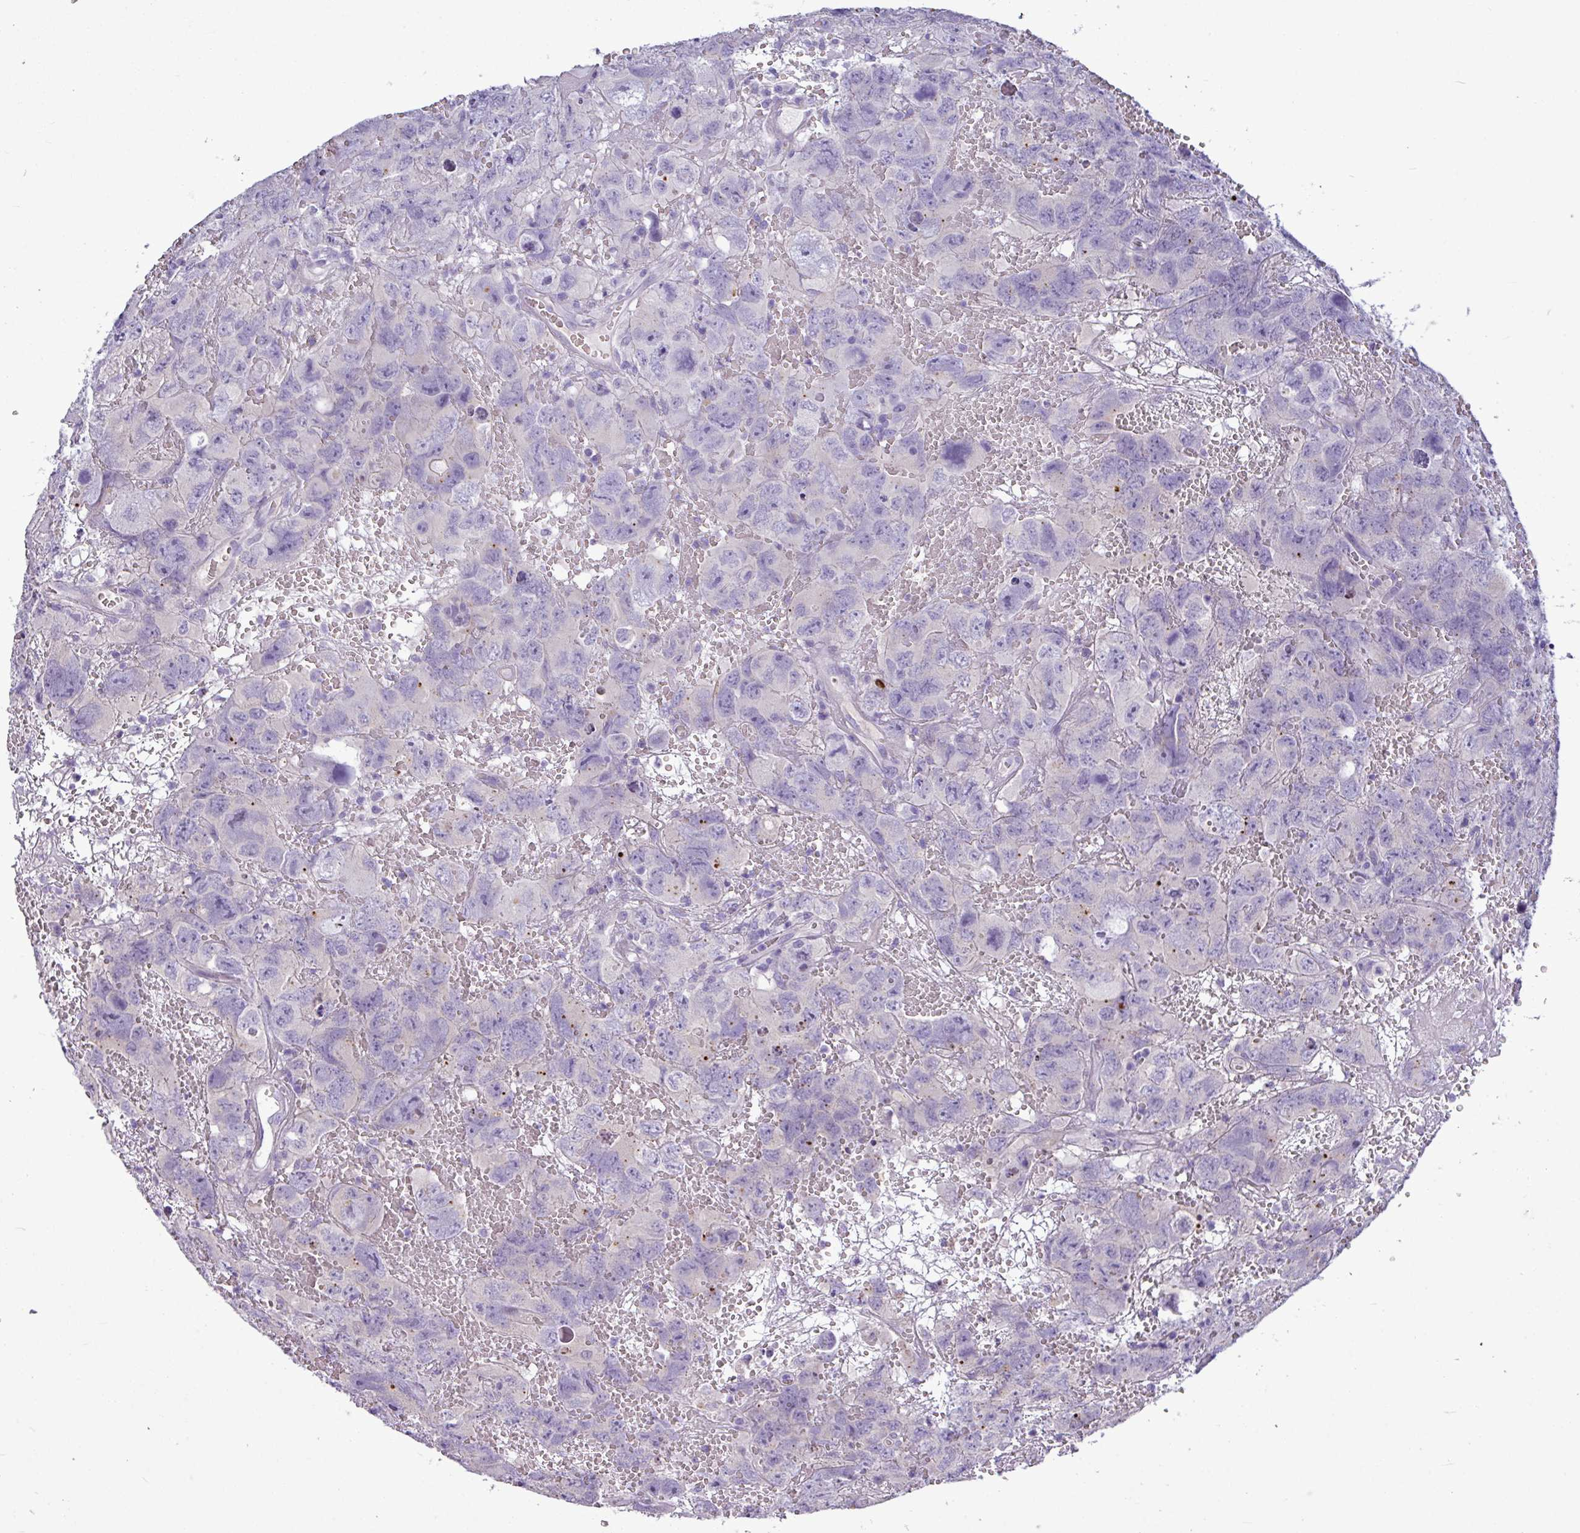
{"staining": {"intensity": "negative", "quantity": "none", "location": "none"}, "tissue": "testis cancer", "cell_type": "Tumor cells", "image_type": "cancer", "snomed": [{"axis": "morphology", "description": "Carcinoma, Embryonal, NOS"}, {"axis": "topography", "description": "Testis"}], "caption": "A high-resolution histopathology image shows IHC staining of testis cancer (embryonal carcinoma), which displays no significant staining in tumor cells.", "gene": "IL17A", "patient": {"sex": "male", "age": 45}}